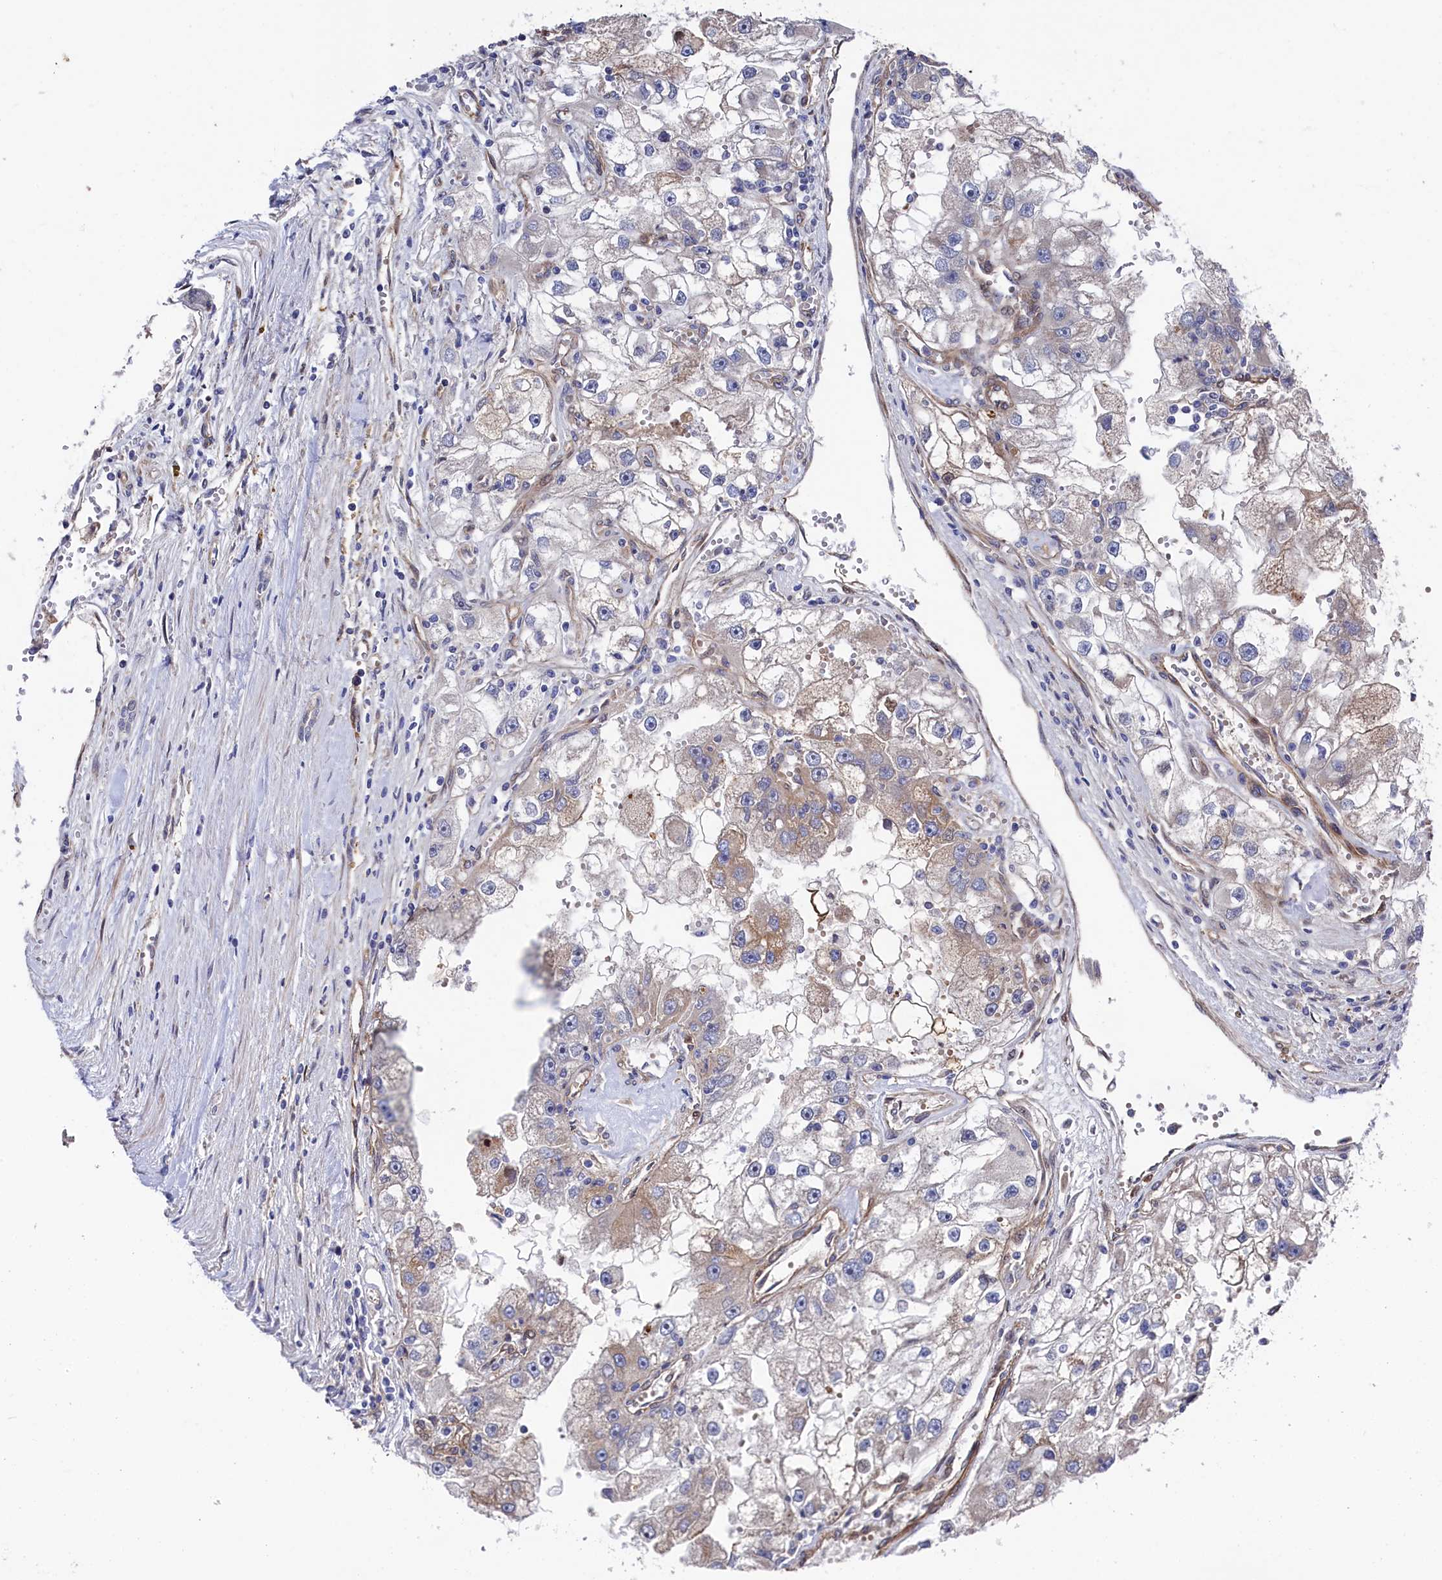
{"staining": {"intensity": "weak", "quantity": "<25%", "location": "cytoplasmic/membranous"}, "tissue": "renal cancer", "cell_type": "Tumor cells", "image_type": "cancer", "snomed": [{"axis": "morphology", "description": "Adenocarcinoma, NOS"}, {"axis": "topography", "description": "Kidney"}], "caption": "Protein analysis of adenocarcinoma (renal) exhibits no significant positivity in tumor cells. (Brightfield microscopy of DAB immunohistochemistry at high magnification).", "gene": "ZNF891", "patient": {"sex": "male", "age": 63}}